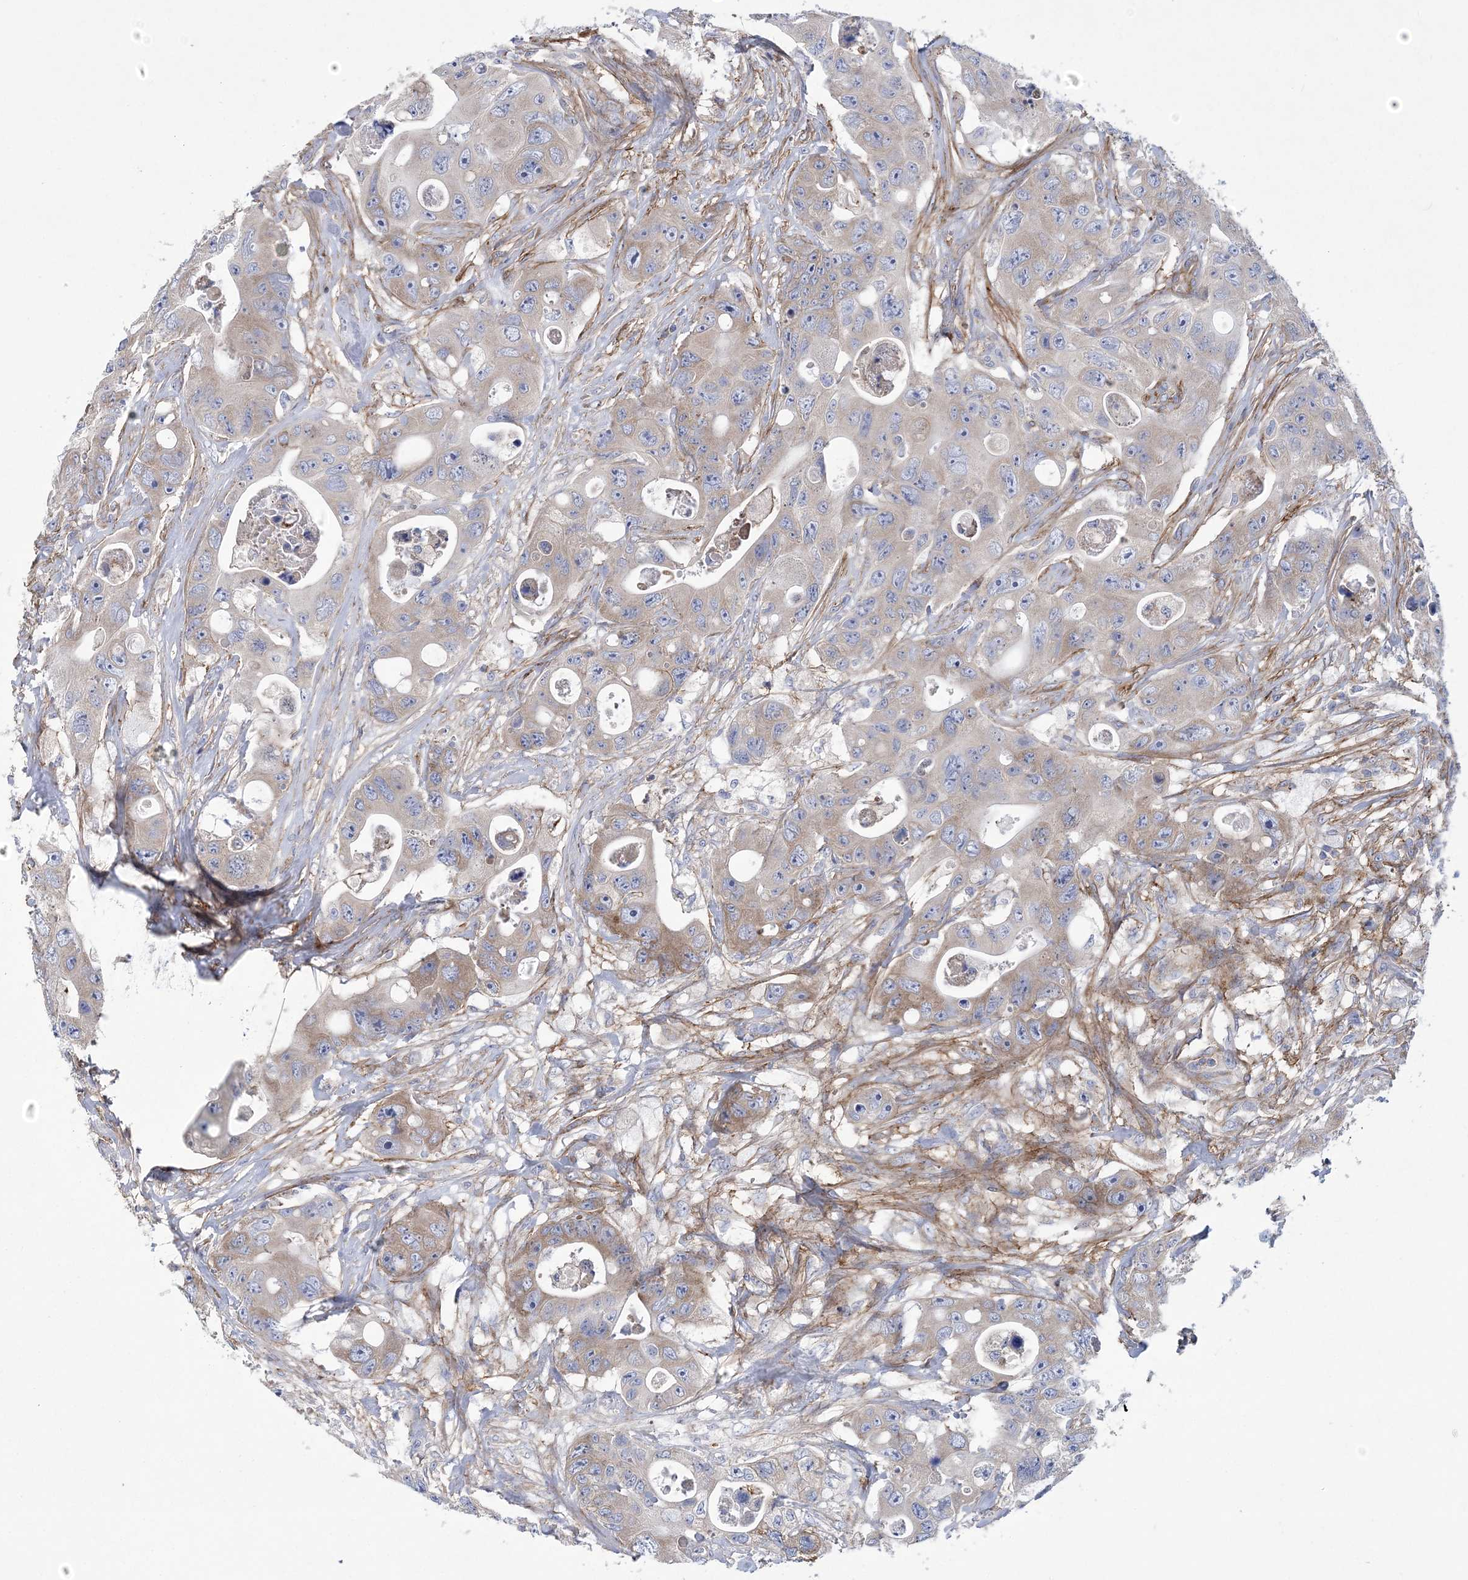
{"staining": {"intensity": "weak", "quantity": "25%-75%", "location": "cytoplasmic/membranous"}, "tissue": "colorectal cancer", "cell_type": "Tumor cells", "image_type": "cancer", "snomed": [{"axis": "morphology", "description": "Adenocarcinoma, NOS"}, {"axis": "topography", "description": "Colon"}], "caption": "Immunohistochemical staining of colorectal cancer (adenocarcinoma) demonstrates weak cytoplasmic/membranous protein expression in approximately 25%-75% of tumor cells.", "gene": "ARSJ", "patient": {"sex": "female", "age": 46}}